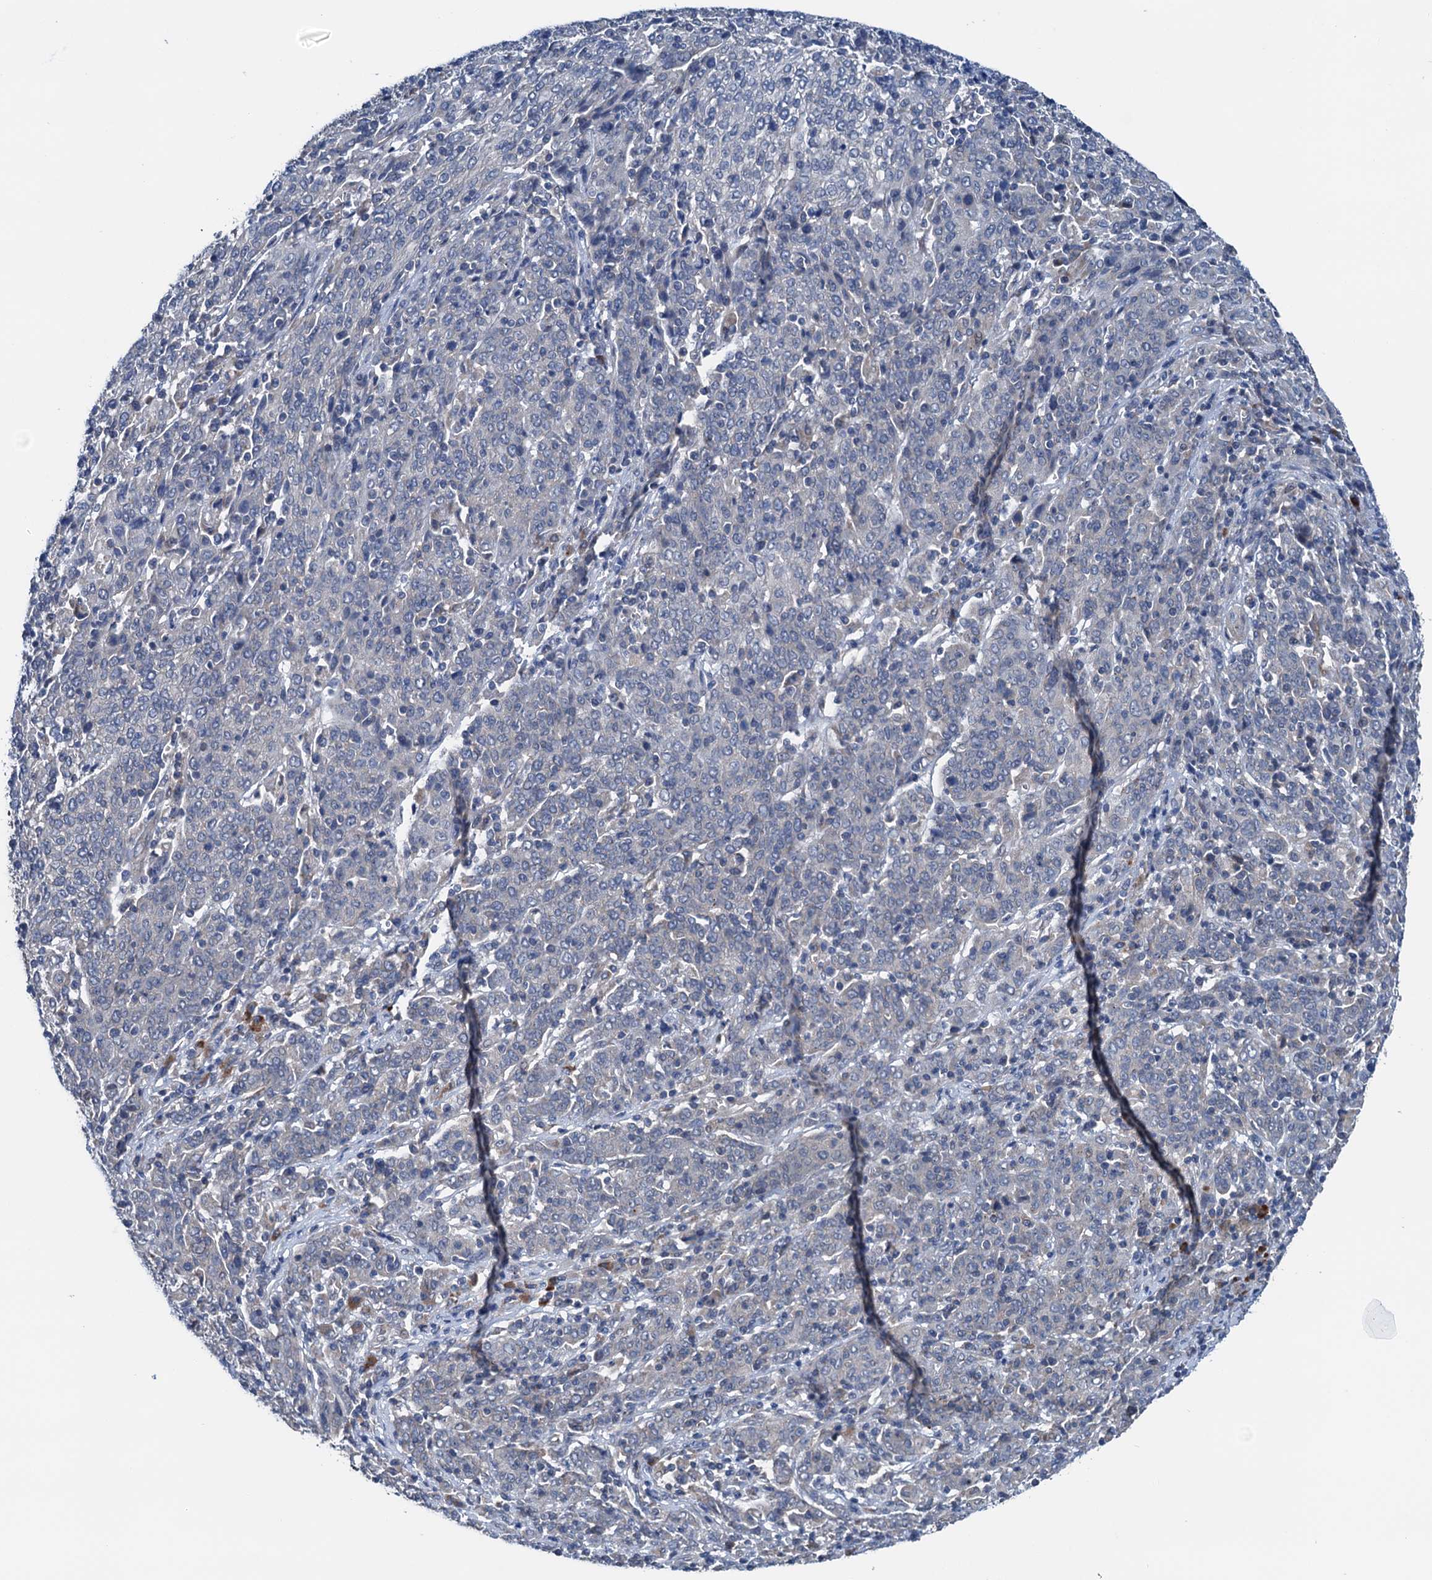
{"staining": {"intensity": "negative", "quantity": "none", "location": "none"}, "tissue": "cervical cancer", "cell_type": "Tumor cells", "image_type": "cancer", "snomed": [{"axis": "morphology", "description": "Squamous cell carcinoma, NOS"}, {"axis": "topography", "description": "Cervix"}], "caption": "This image is of cervical cancer stained with immunohistochemistry (IHC) to label a protein in brown with the nuclei are counter-stained blue. There is no positivity in tumor cells.", "gene": "ELAC1", "patient": {"sex": "female", "age": 67}}